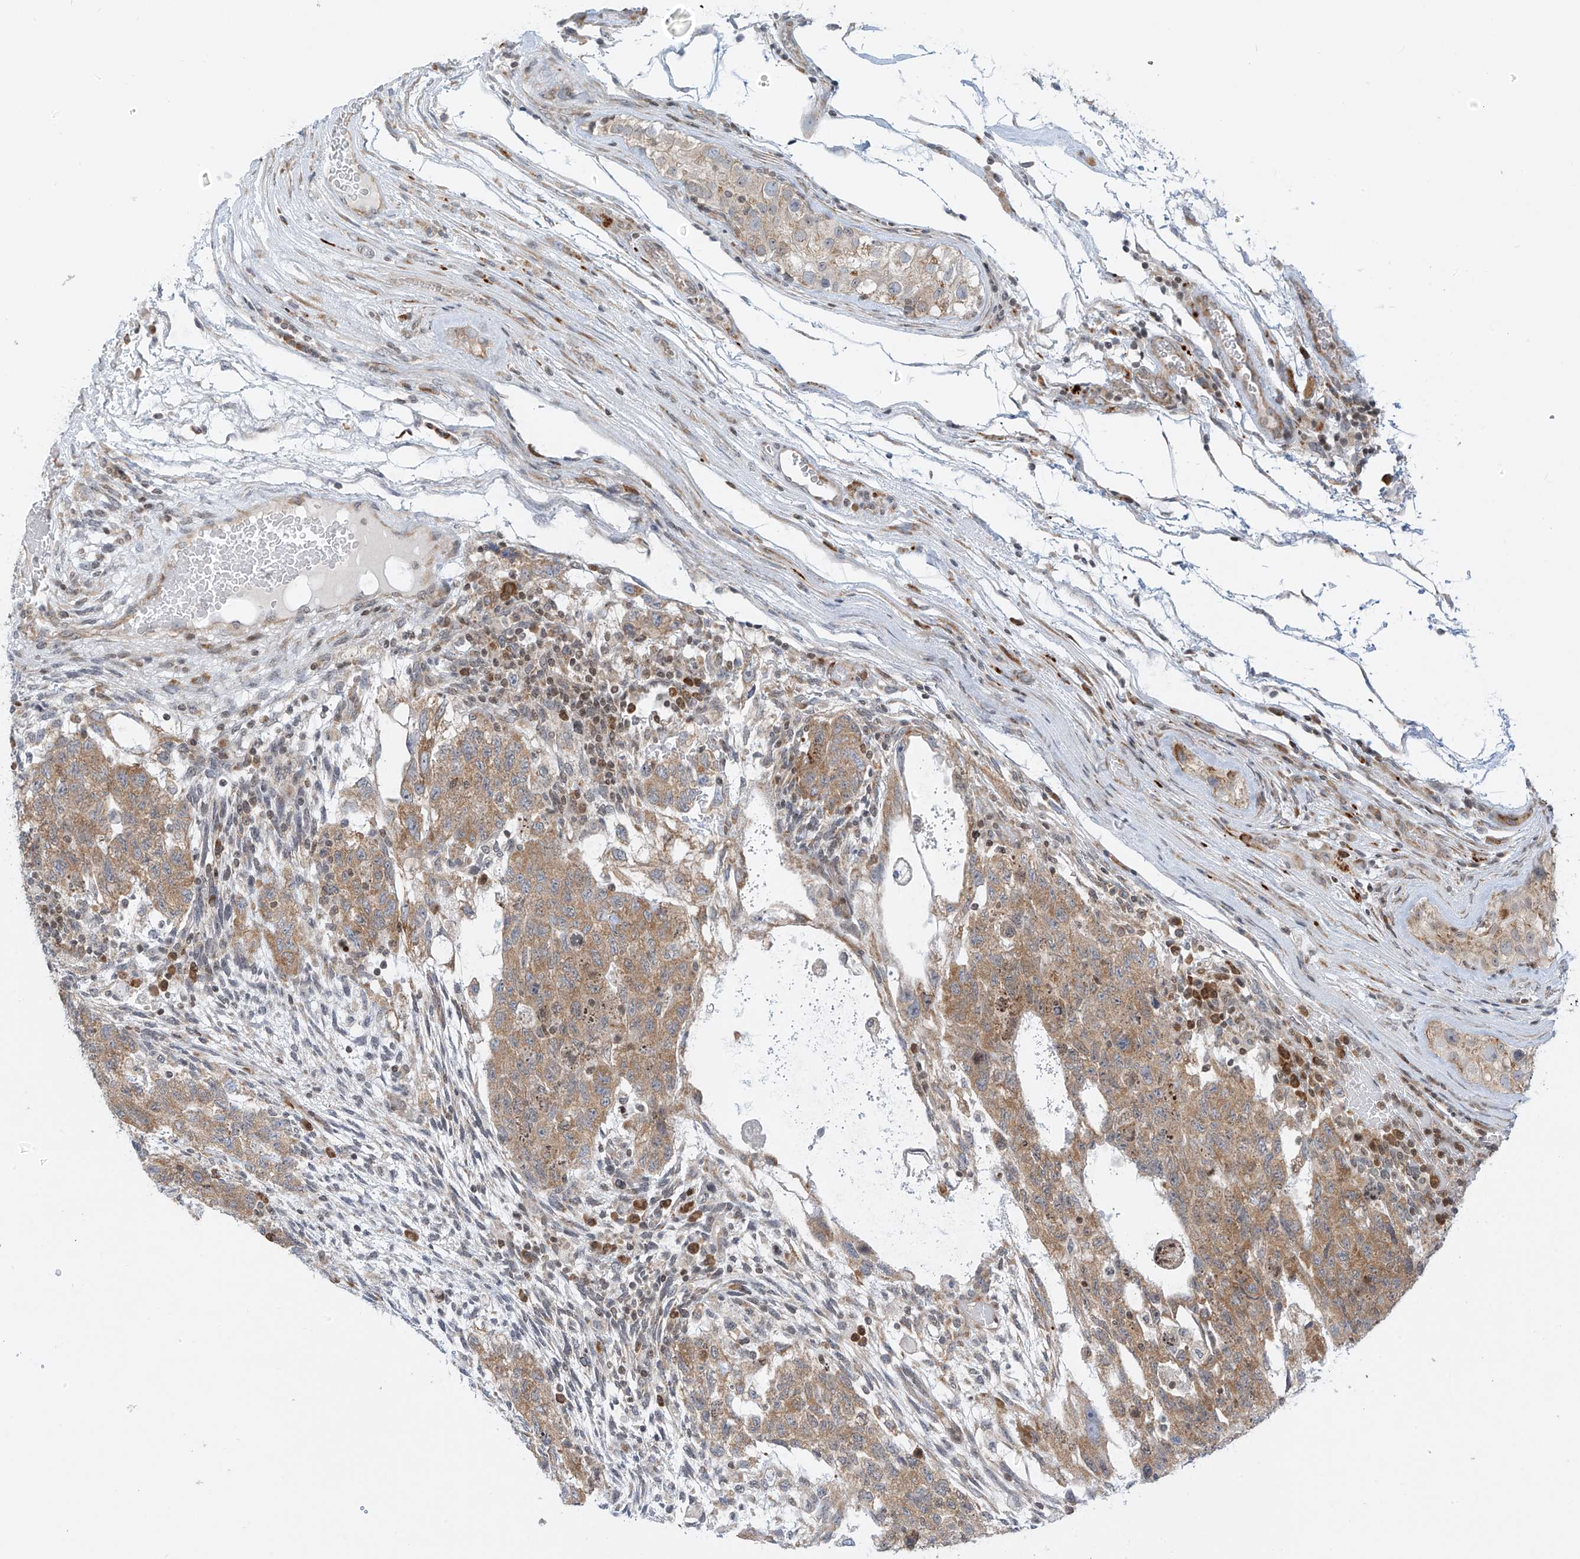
{"staining": {"intensity": "moderate", "quantity": ">75%", "location": "cytoplasmic/membranous"}, "tissue": "testis cancer", "cell_type": "Tumor cells", "image_type": "cancer", "snomed": [{"axis": "morphology", "description": "Normal tissue, NOS"}, {"axis": "morphology", "description": "Carcinoma, Embryonal, NOS"}, {"axis": "topography", "description": "Testis"}], "caption": "Immunohistochemical staining of human testis cancer shows medium levels of moderate cytoplasmic/membranous expression in approximately >75% of tumor cells. (DAB = brown stain, brightfield microscopy at high magnification).", "gene": "EDF1", "patient": {"sex": "male", "age": 36}}